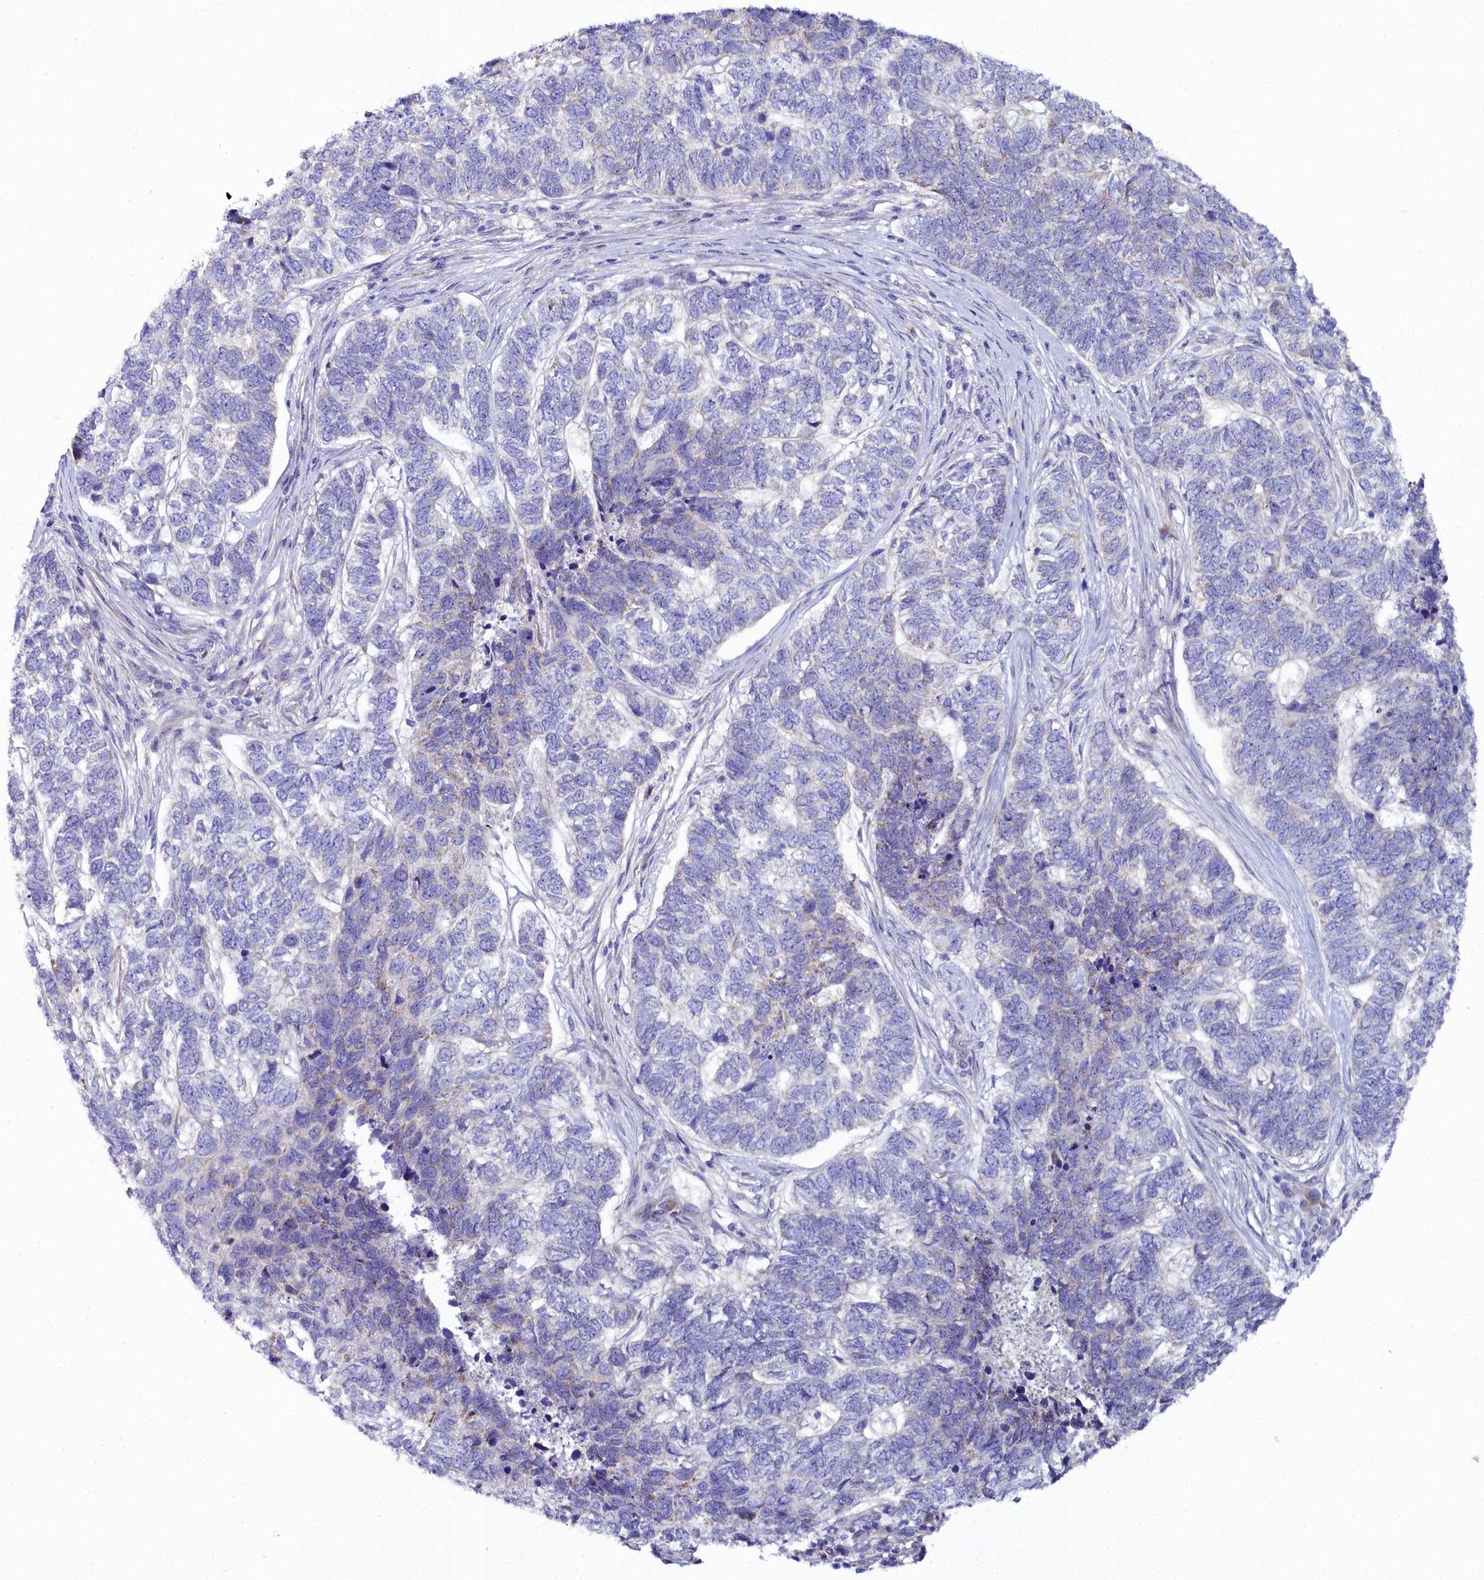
{"staining": {"intensity": "negative", "quantity": "none", "location": "none"}, "tissue": "skin cancer", "cell_type": "Tumor cells", "image_type": "cancer", "snomed": [{"axis": "morphology", "description": "Basal cell carcinoma"}, {"axis": "topography", "description": "Skin"}], "caption": "Immunohistochemistry of human skin cancer displays no staining in tumor cells. (Brightfield microscopy of DAB (3,3'-diaminobenzidine) IHC at high magnification).", "gene": "SLC49A3", "patient": {"sex": "female", "age": 65}}